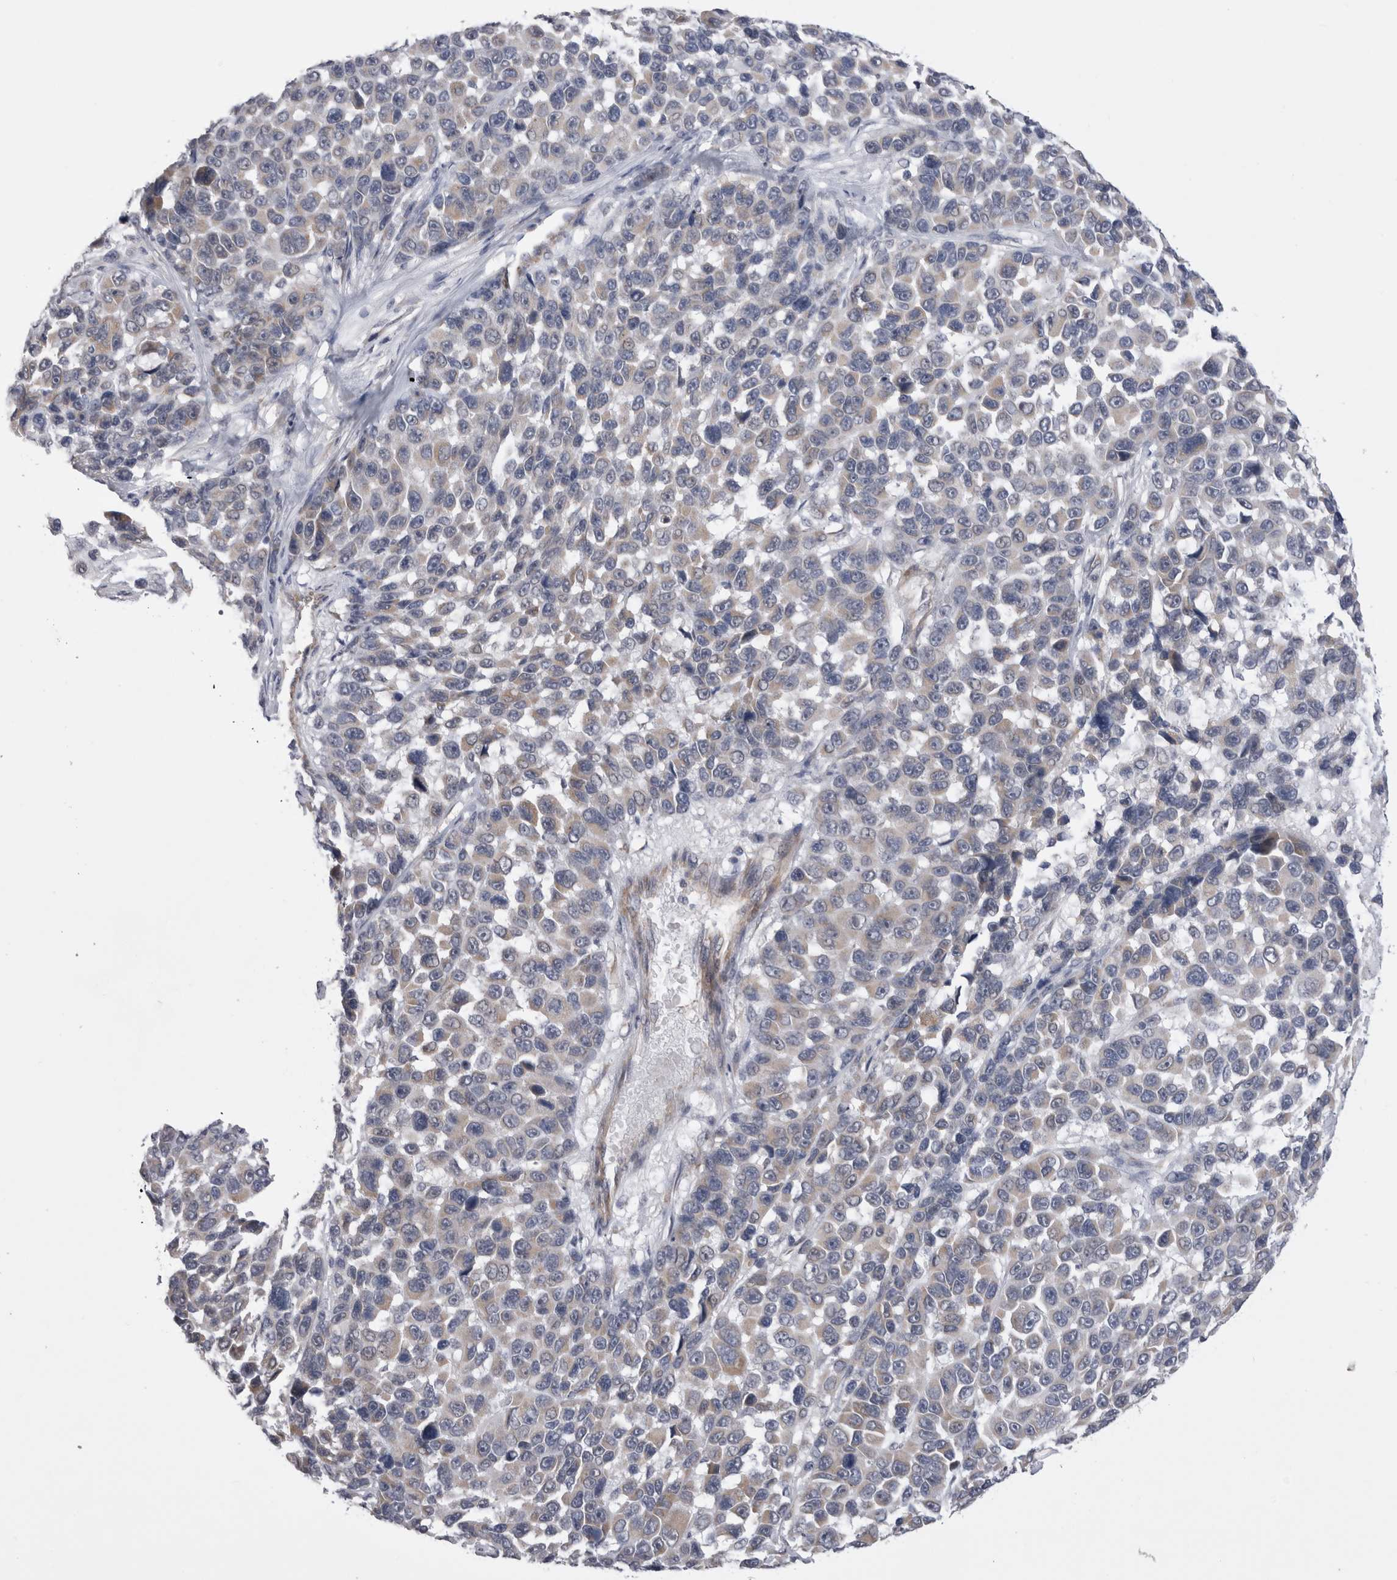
{"staining": {"intensity": "negative", "quantity": "none", "location": "none"}, "tissue": "melanoma", "cell_type": "Tumor cells", "image_type": "cancer", "snomed": [{"axis": "morphology", "description": "Malignant melanoma, NOS"}, {"axis": "topography", "description": "Skin"}], "caption": "This is an immunohistochemistry photomicrograph of human melanoma. There is no staining in tumor cells.", "gene": "ARHGAP29", "patient": {"sex": "male", "age": 53}}